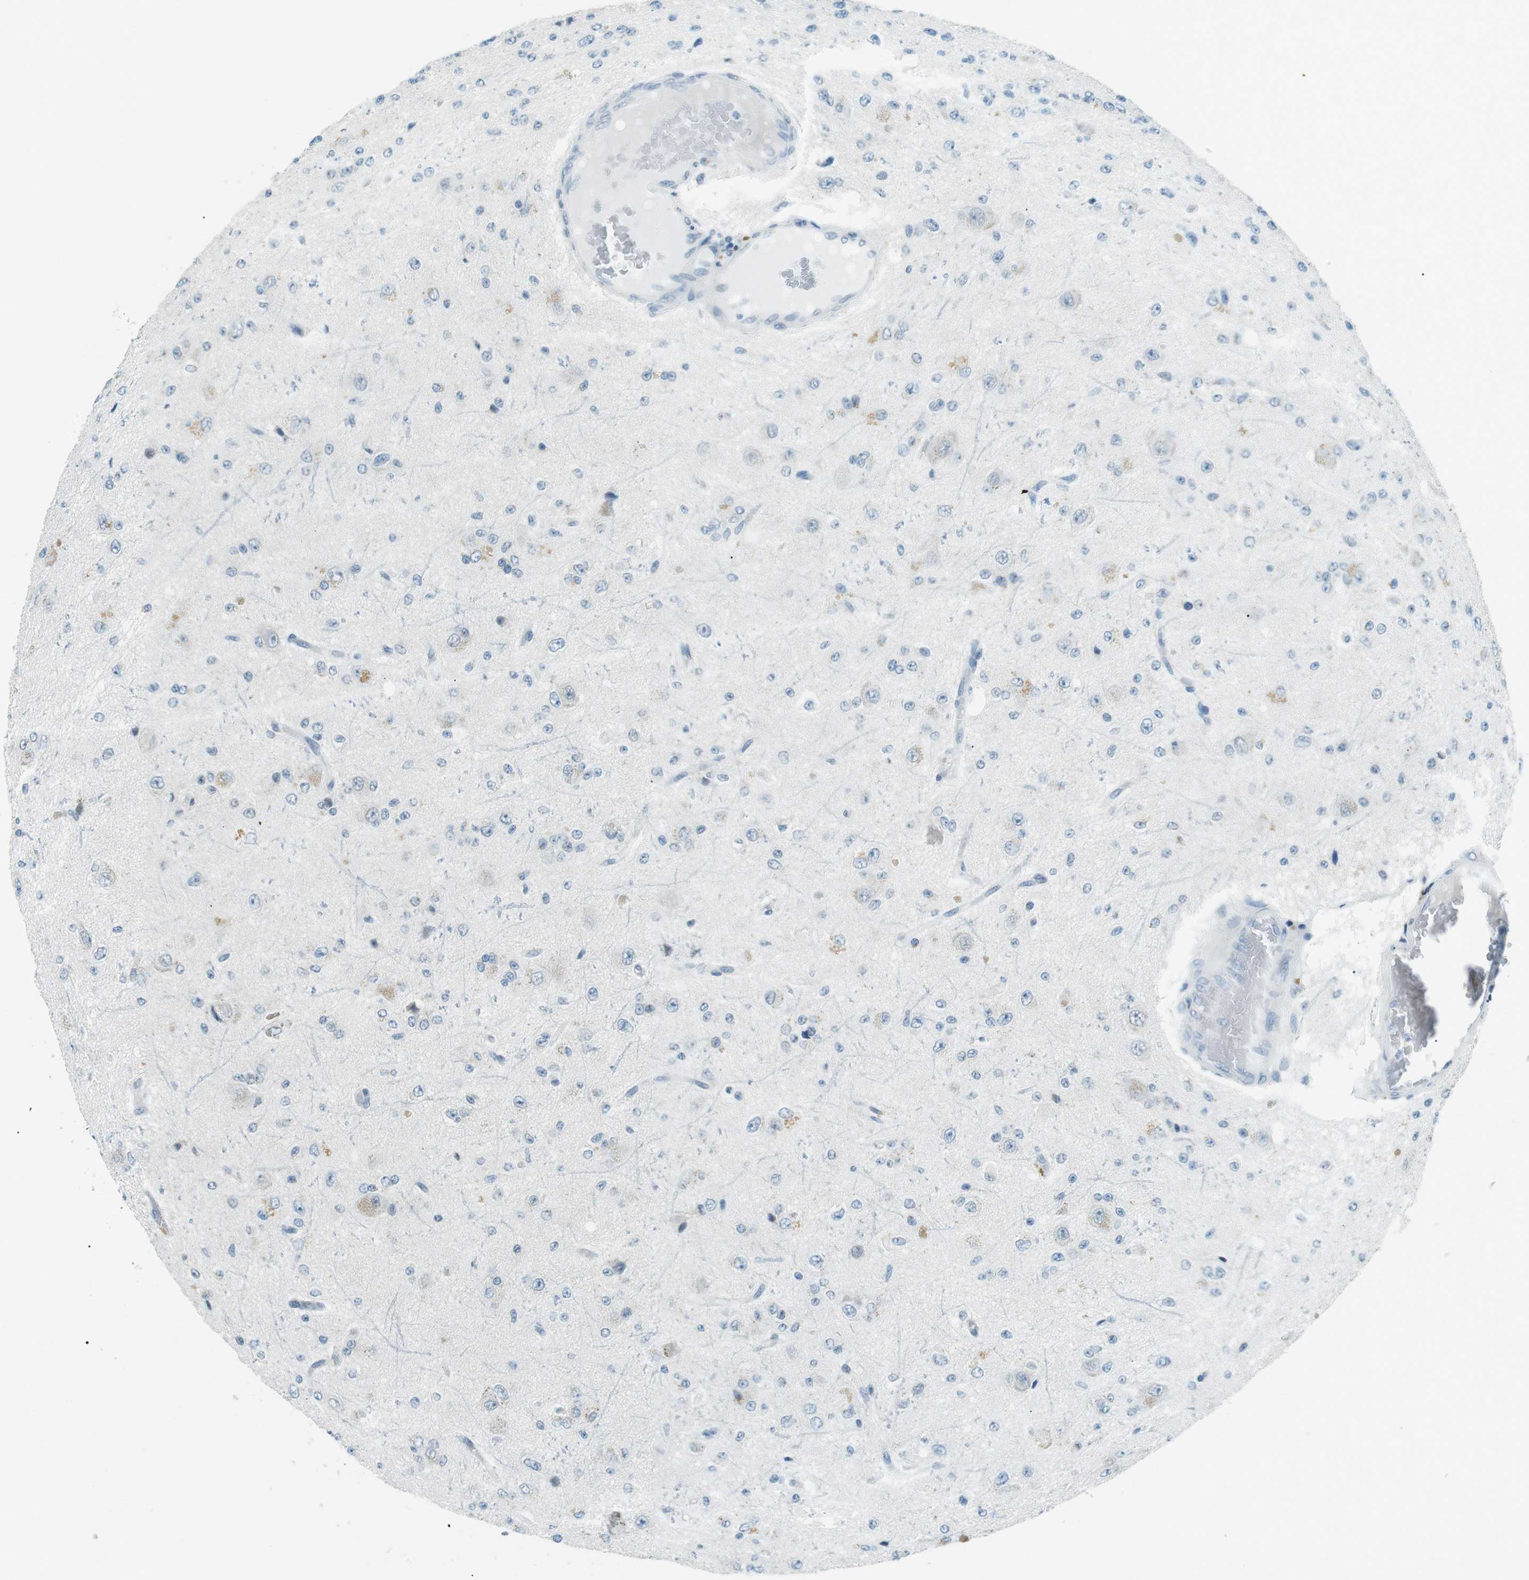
{"staining": {"intensity": "weak", "quantity": "<25%", "location": "cytoplasmic/membranous"}, "tissue": "glioma", "cell_type": "Tumor cells", "image_type": "cancer", "snomed": [{"axis": "morphology", "description": "Glioma, malignant, High grade"}, {"axis": "topography", "description": "pancreas cauda"}], "caption": "A high-resolution histopathology image shows immunohistochemistry staining of glioma, which demonstrates no significant expression in tumor cells. (Immunohistochemistry (ihc), brightfield microscopy, high magnification).", "gene": "SERPINB2", "patient": {"sex": "male", "age": 60}}